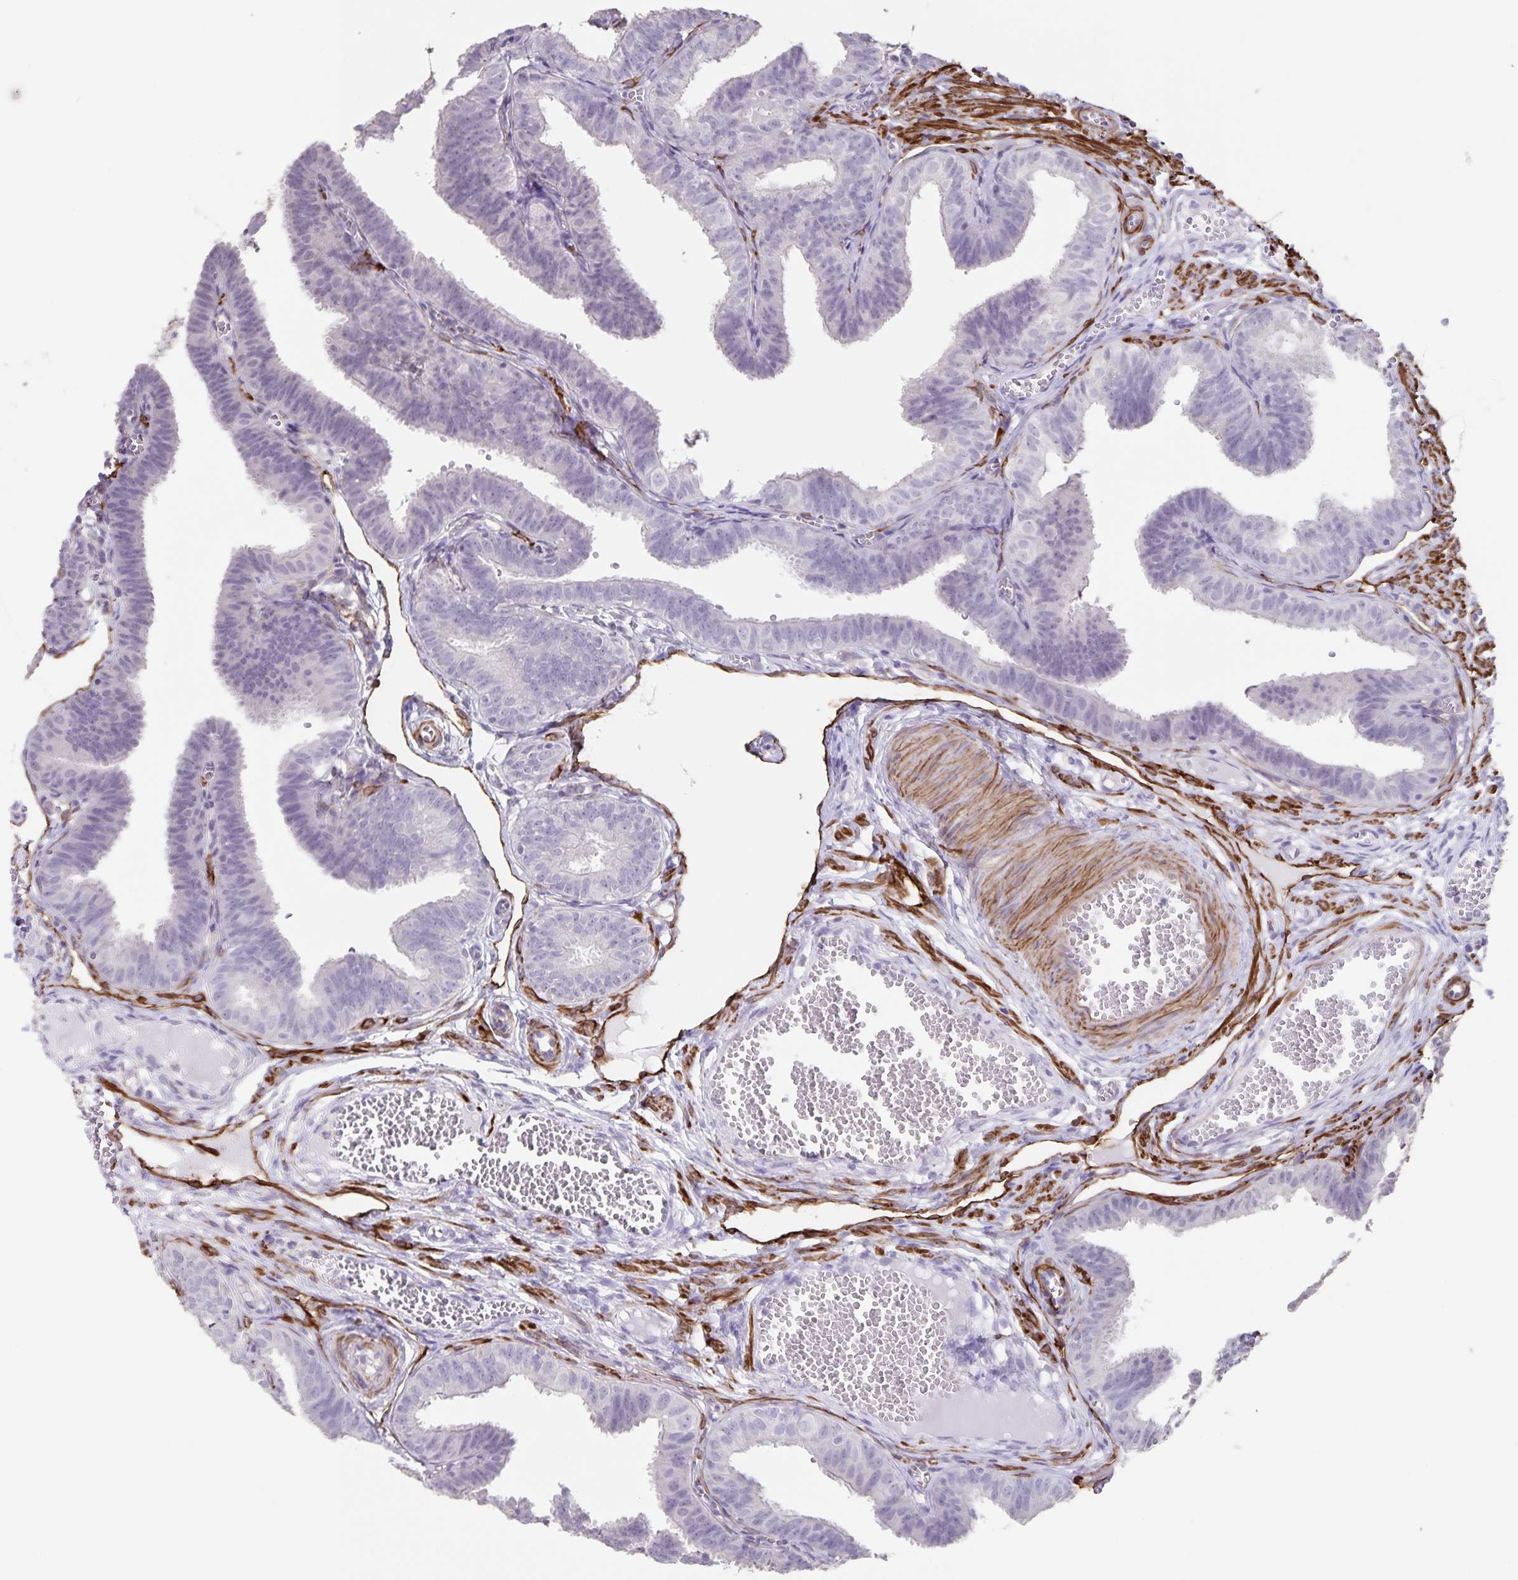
{"staining": {"intensity": "negative", "quantity": "none", "location": "none"}, "tissue": "fallopian tube", "cell_type": "Glandular cells", "image_type": "normal", "snomed": [{"axis": "morphology", "description": "Normal tissue, NOS"}, {"axis": "topography", "description": "Fallopian tube"}], "caption": "There is no significant staining in glandular cells of fallopian tube. (Stains: DAB immunohistochemistry with hematoxylin counter stain, Microscopy: brightfield microscopy at high magnification).", "gene": "SYNM", "patient": {"sex": "female", "age": 25}}